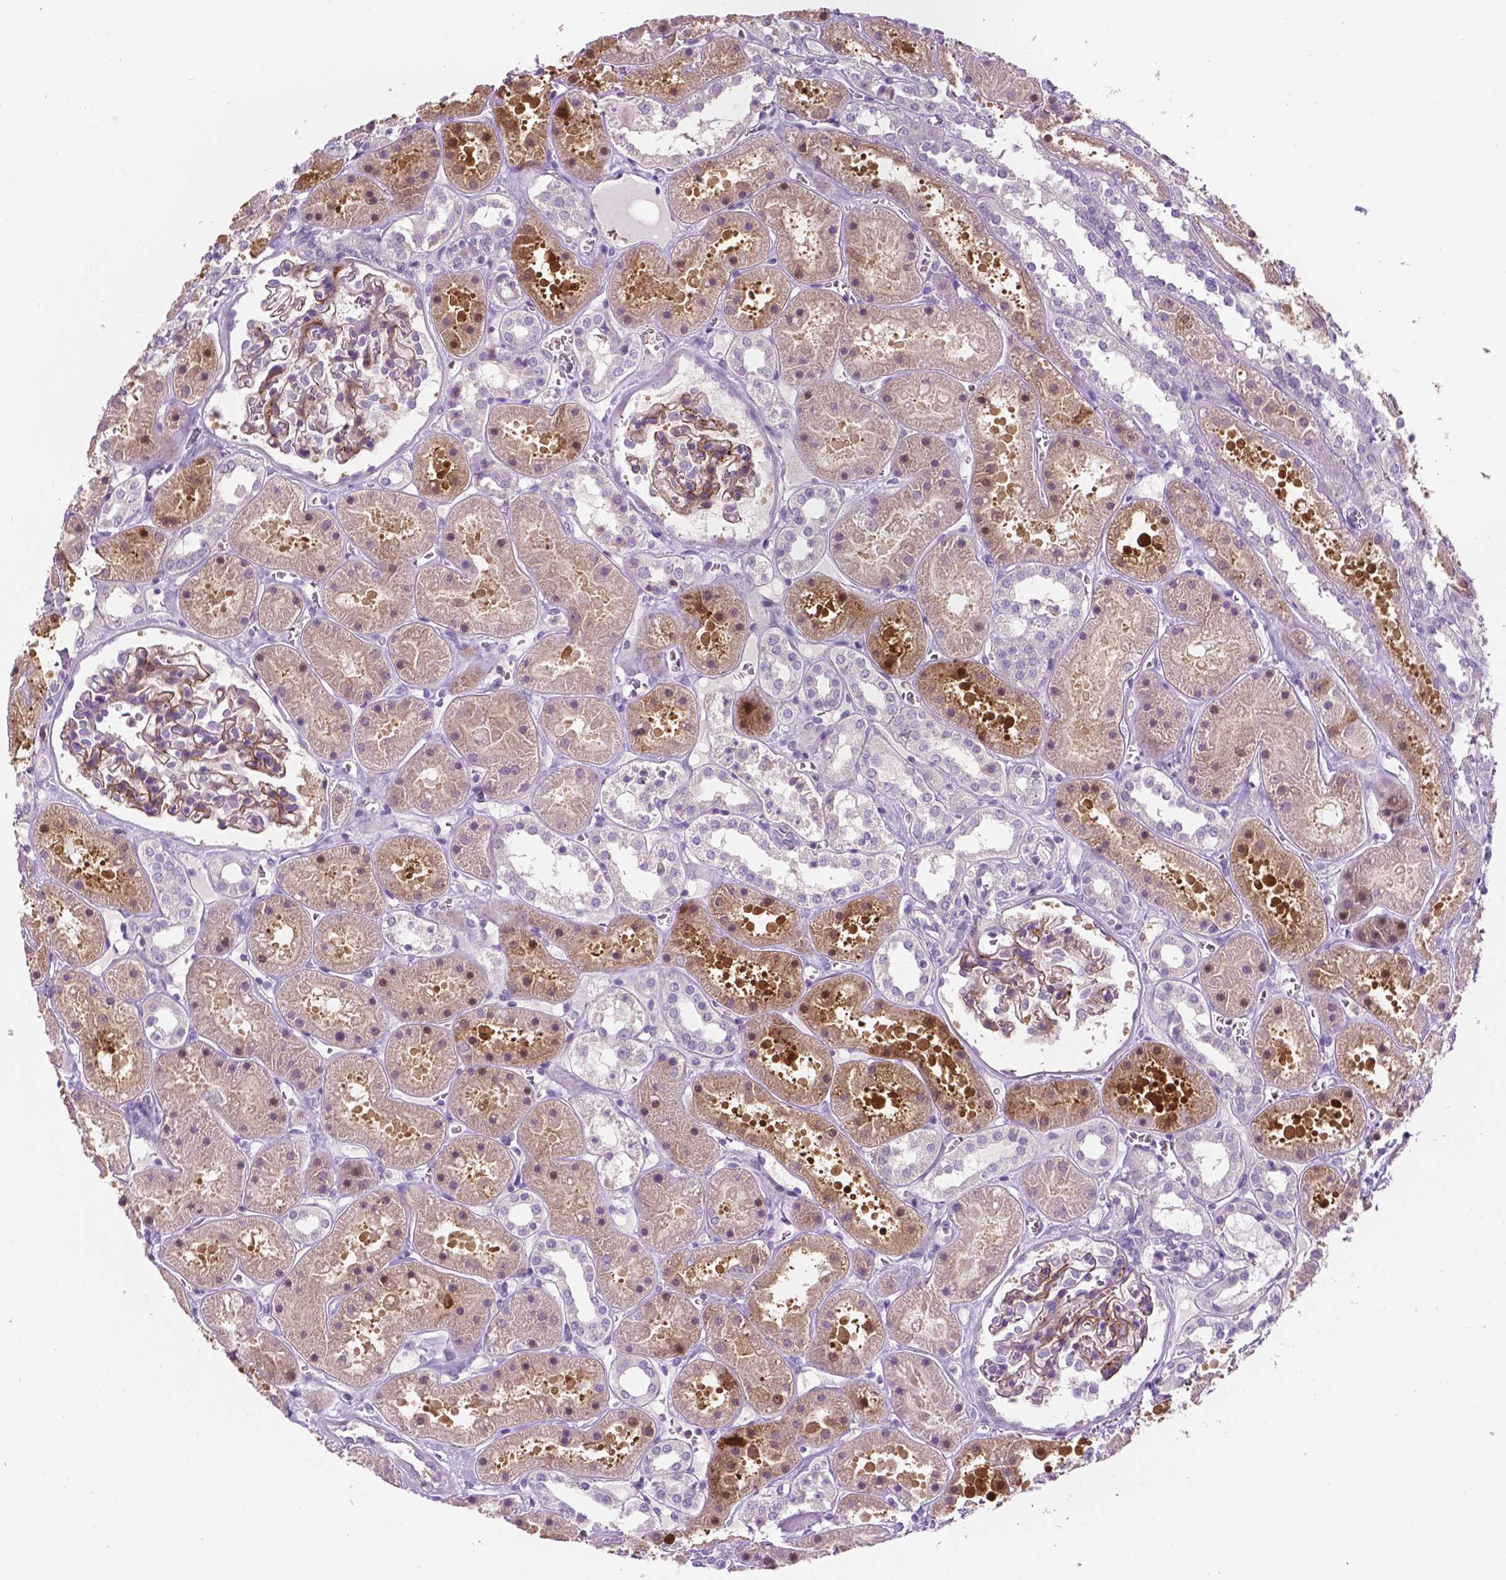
{"staining": {"intensity": "strong", "quantity": "25%-75%", "location": "cytoplasmic/membranous"}, "tissue": "kidney", "cell_type": "Cells in glomeruli", "image_type": "normal", "snomed": [{"axis": "morphology", "description": "Normal tissue, NOS"}, {"axis": "topography", "description": "Kidney"}], "caption": "Immunohistochemical staining of benign human kidney exhibits 25%-75% levels of strong cytoplasmic/membranous protein positivity in about 25%-75% of cells in glomeruli.", "gene": "EGFR", "patient": {"sex": "female", "age": 41}}